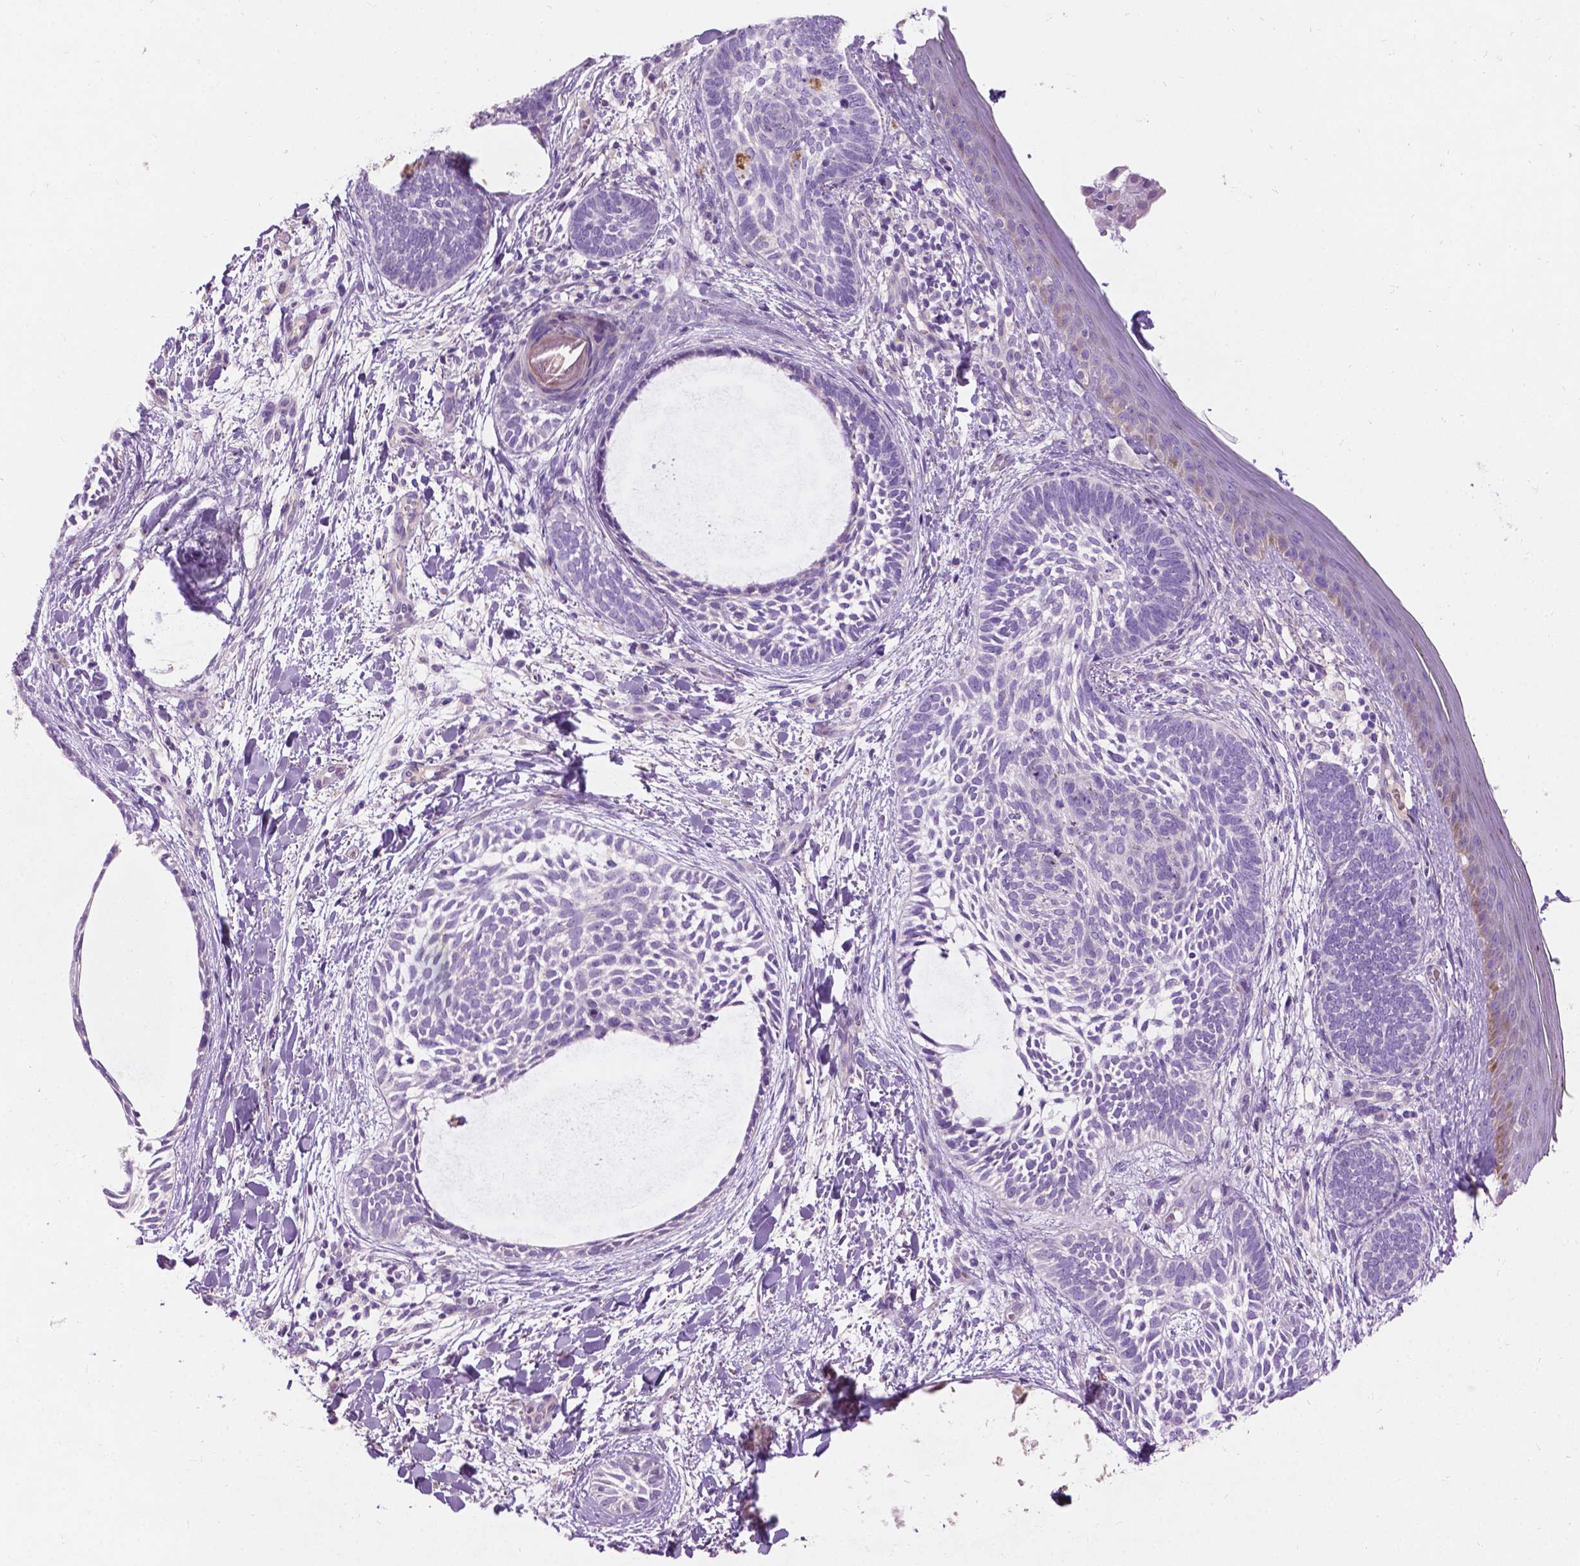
{"staining": {"intensity": "negative", "quantity": "none", "location": "none"}, "tissue": "skin cancer", "cell_type": "Tumor cells", "image_type": "cancer", "snomed": [{"axis": "morphology", "description": "Normal tissue, NOS"}, {"axis": "morphology", "description": "Basal cell carcinoma"}, {"axis": "topography", "description": "Skin"}], "caption": "This image is of skin cancer (basal cell carcinoma) stained with IHC to label a protein in brown with the nuclei are counter-stained blue. There is no expression in tumor cells. (DAB IHC visualized using brightfield microscopy, high magnification).", "gene": "NOXO1", "patient": {"sex": "male", "age": 46}}